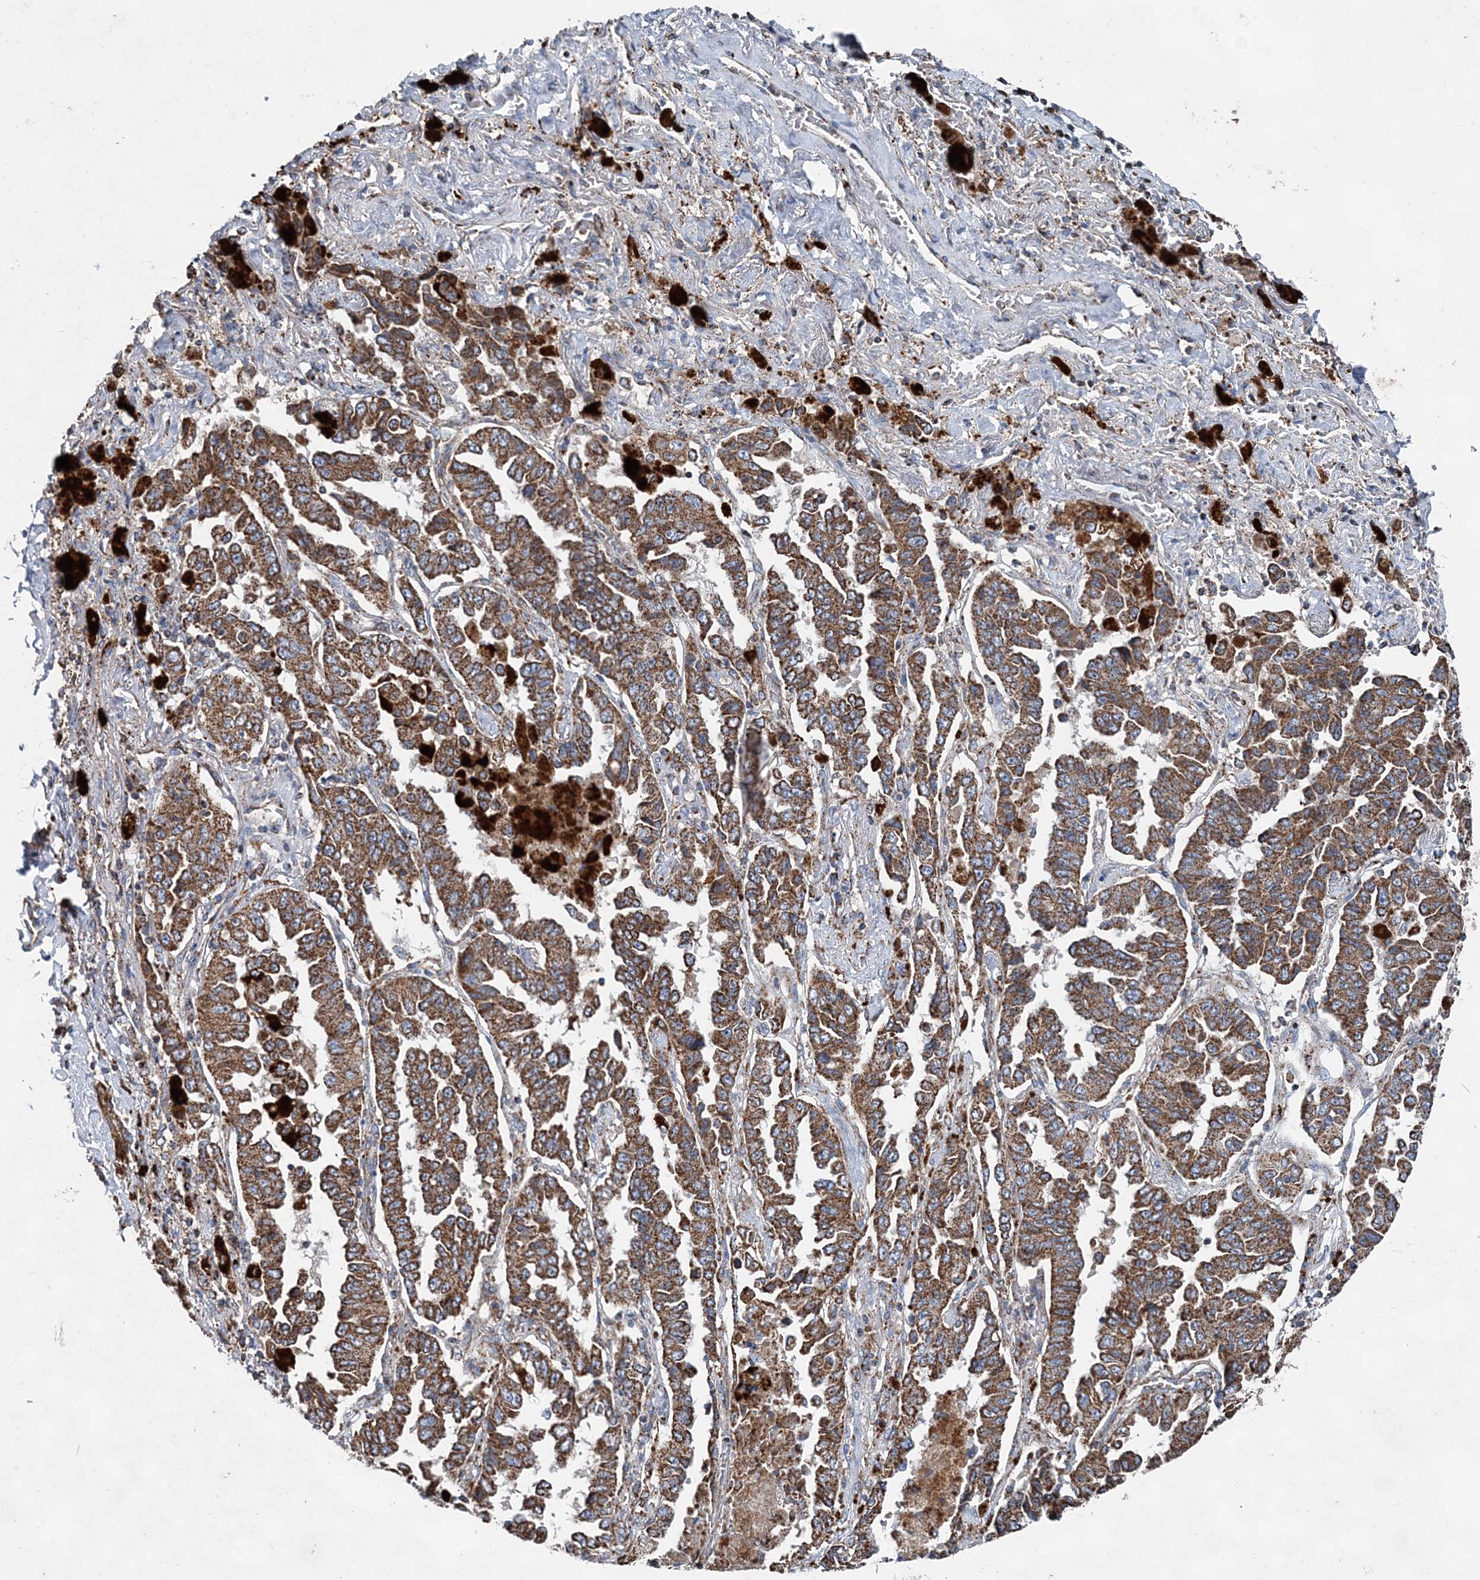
{"staining": {"intensity": "strong", "quantity": ">75%", "location": "cytoplasmic/membranous"}, "tissue": "lung cancer", "cell_type": "Tumor cells", "image_type": "cancer", "snomed": [{"axis": "morphology", "description": "Adenocarcinoma, NOS"}, {"axis": "topography", "description": "Lung"}], "caption": "Lung cancer was stained to show a protein in brown. There is high levels of strong cytoplasmic/membranous positivity in about >75% of tumor cells. (Stains: DAB in brown, nuclei in blue, Microscopy: brightfield microscopy at high magnification).", "gene": "SPAG16", "patient": {"sex": "female", "age": 51}}